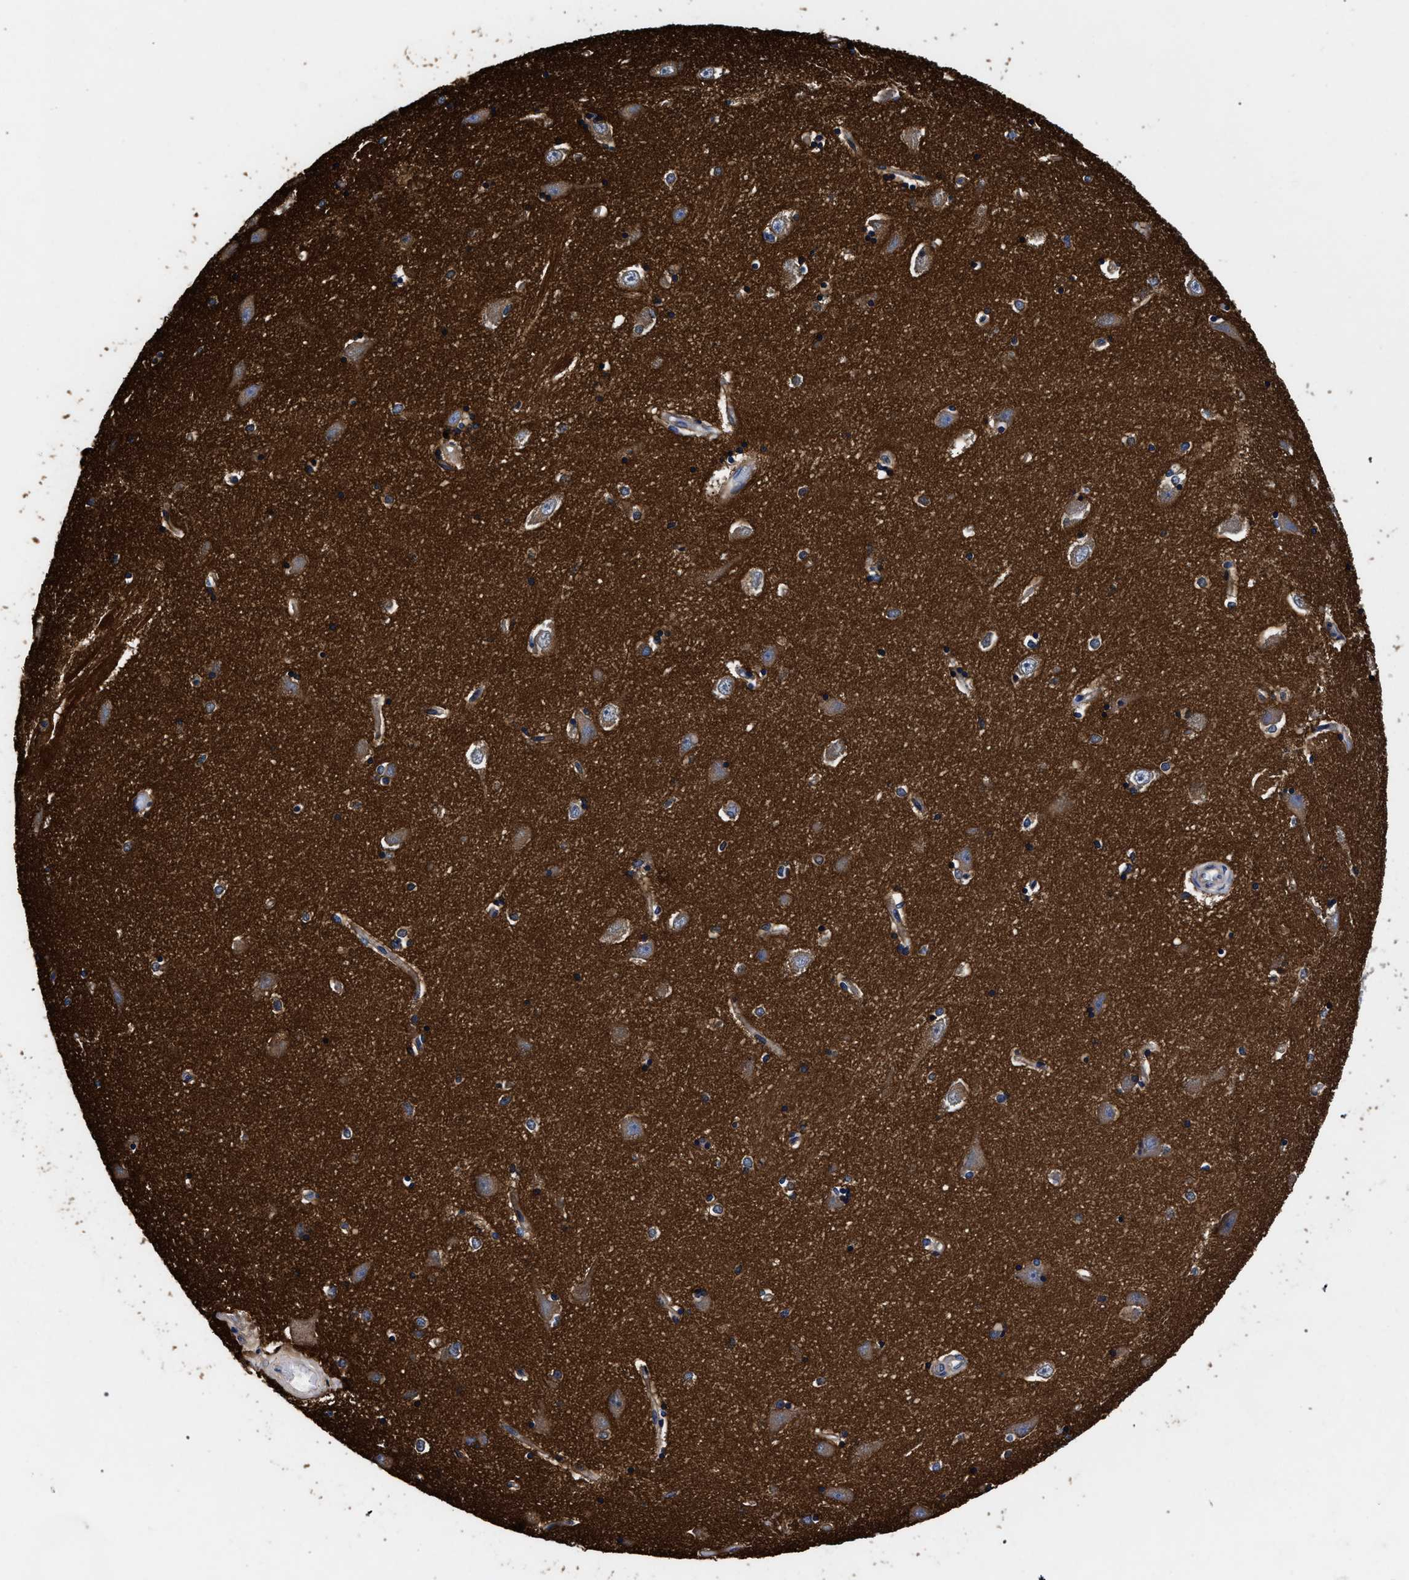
{"staining": {"intensity": "moderate", "quantity": ">75%", "location": "cytoplasmic/membranous"}, "tissue": "hippocampus", "cell_type": "Glial cells", "image_type": "normal", "snomed": [{"axis": "morphology", "description": "Normal tissue, NOS"}, {"axis": "topography", "description": "Hippocampus"}], "caption": "Moderate cytoplasmic/membranous protein expression is appreciated in about >75% of glial cells in hippocampus. The staining is performed using DAB brown chromogen to label protein expression. The nuclei are counter-stained blue using hematoxylin.", "gene": "CFAP95", "patient": {"sex": "male", "age": 45}}